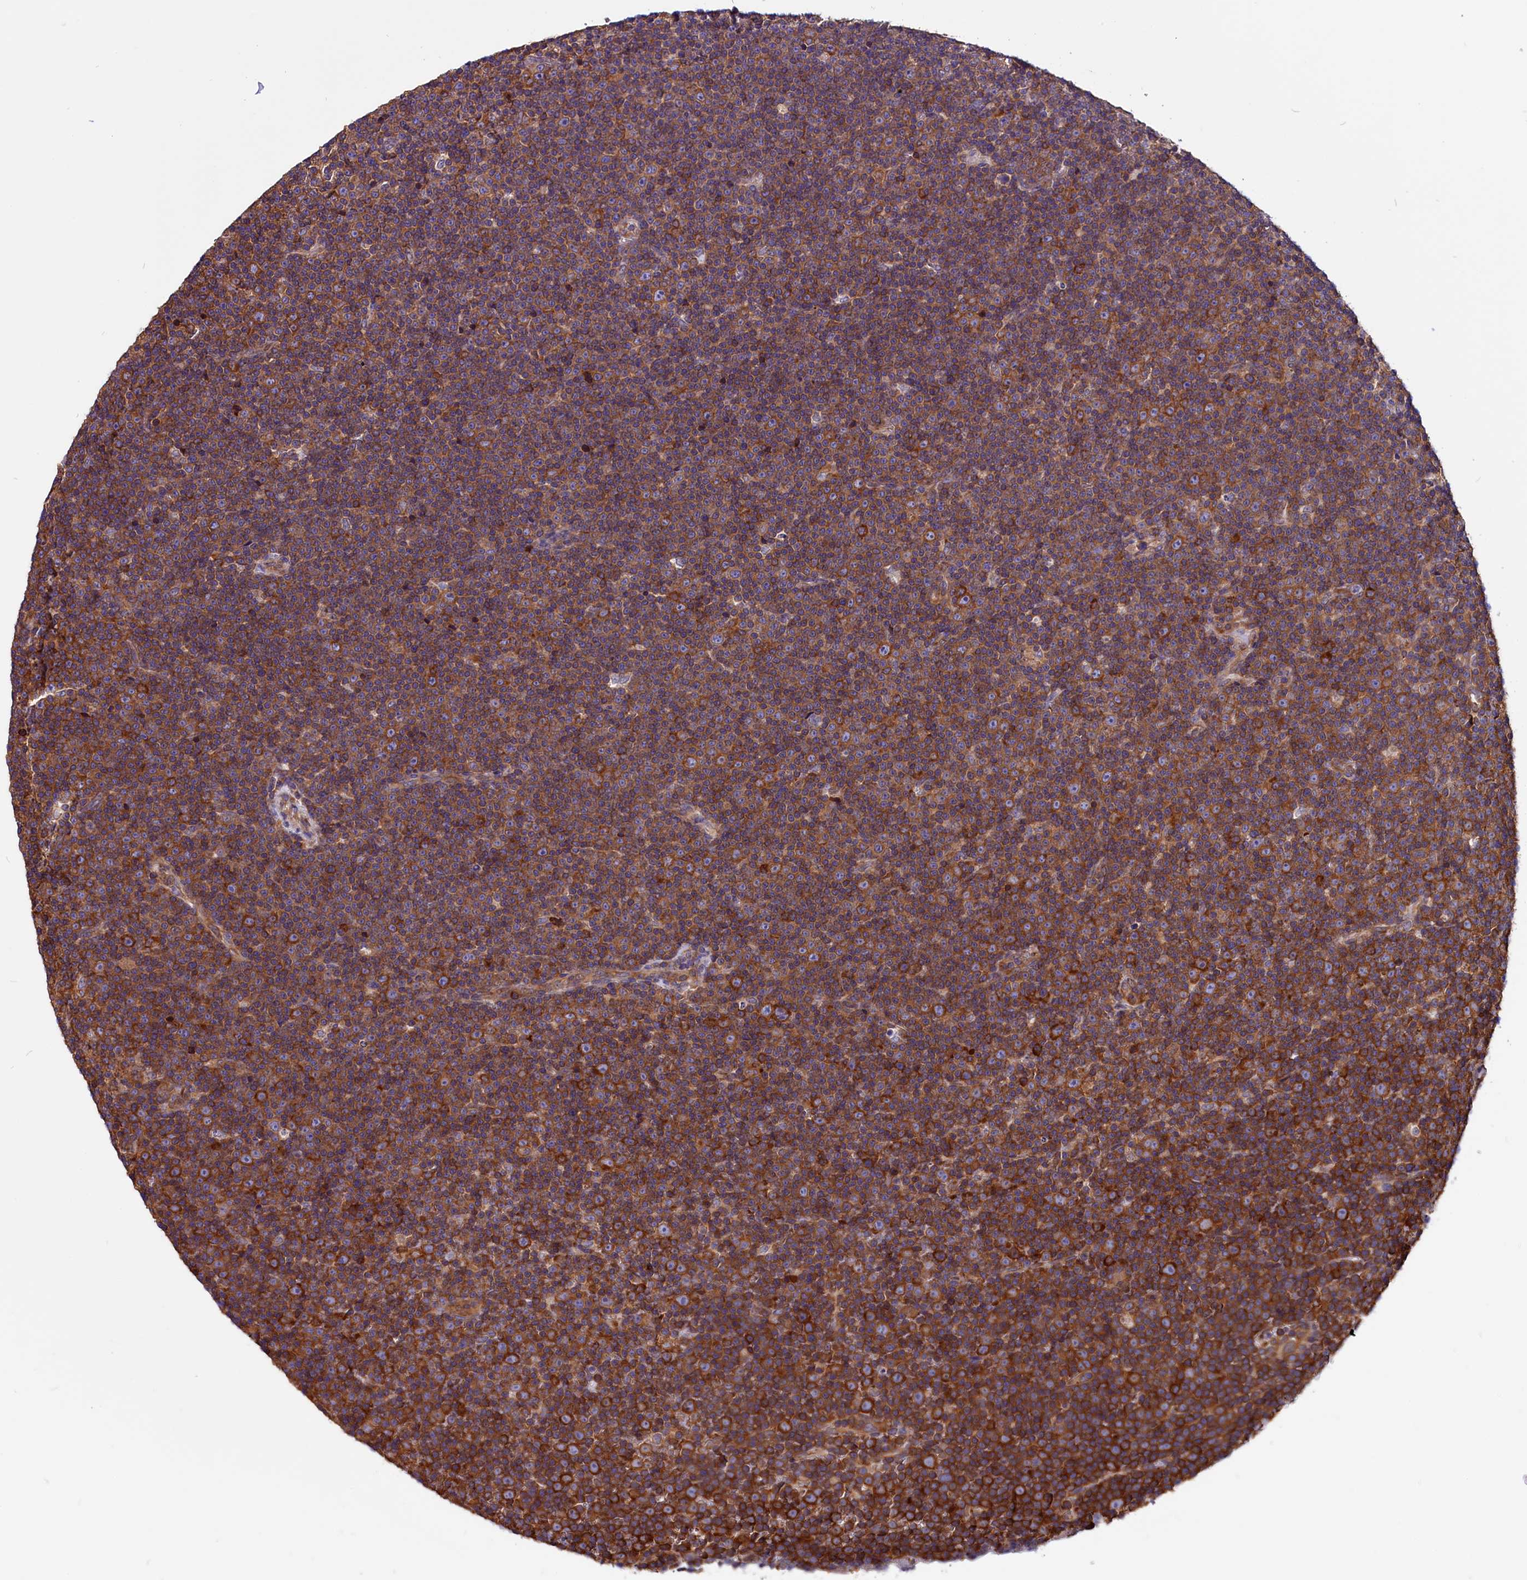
{"staining": {"intensity": "strong", "quantity": ">75%", "location": "cytoplasmic/membranous"}, "tissue": "lymphoma", "cell_type": "Tumor cells", "image_type": "cancer", "snomed": [{"axis": "morphology", "description": "Malignant lymphoma, non-Hodgkin's type, Low grade"}, {"axis": "topography", "description": "Lymph node"}], "caption": "A histopathology image of malignant lymphoma, non-Hodgkin's type (low-grade) stained for a protein reveals strong cytoplasmic/membranous brown staining in tumor cells.", "gene": "EIF3G", "patient": {"sex": "female", "age": 67}}